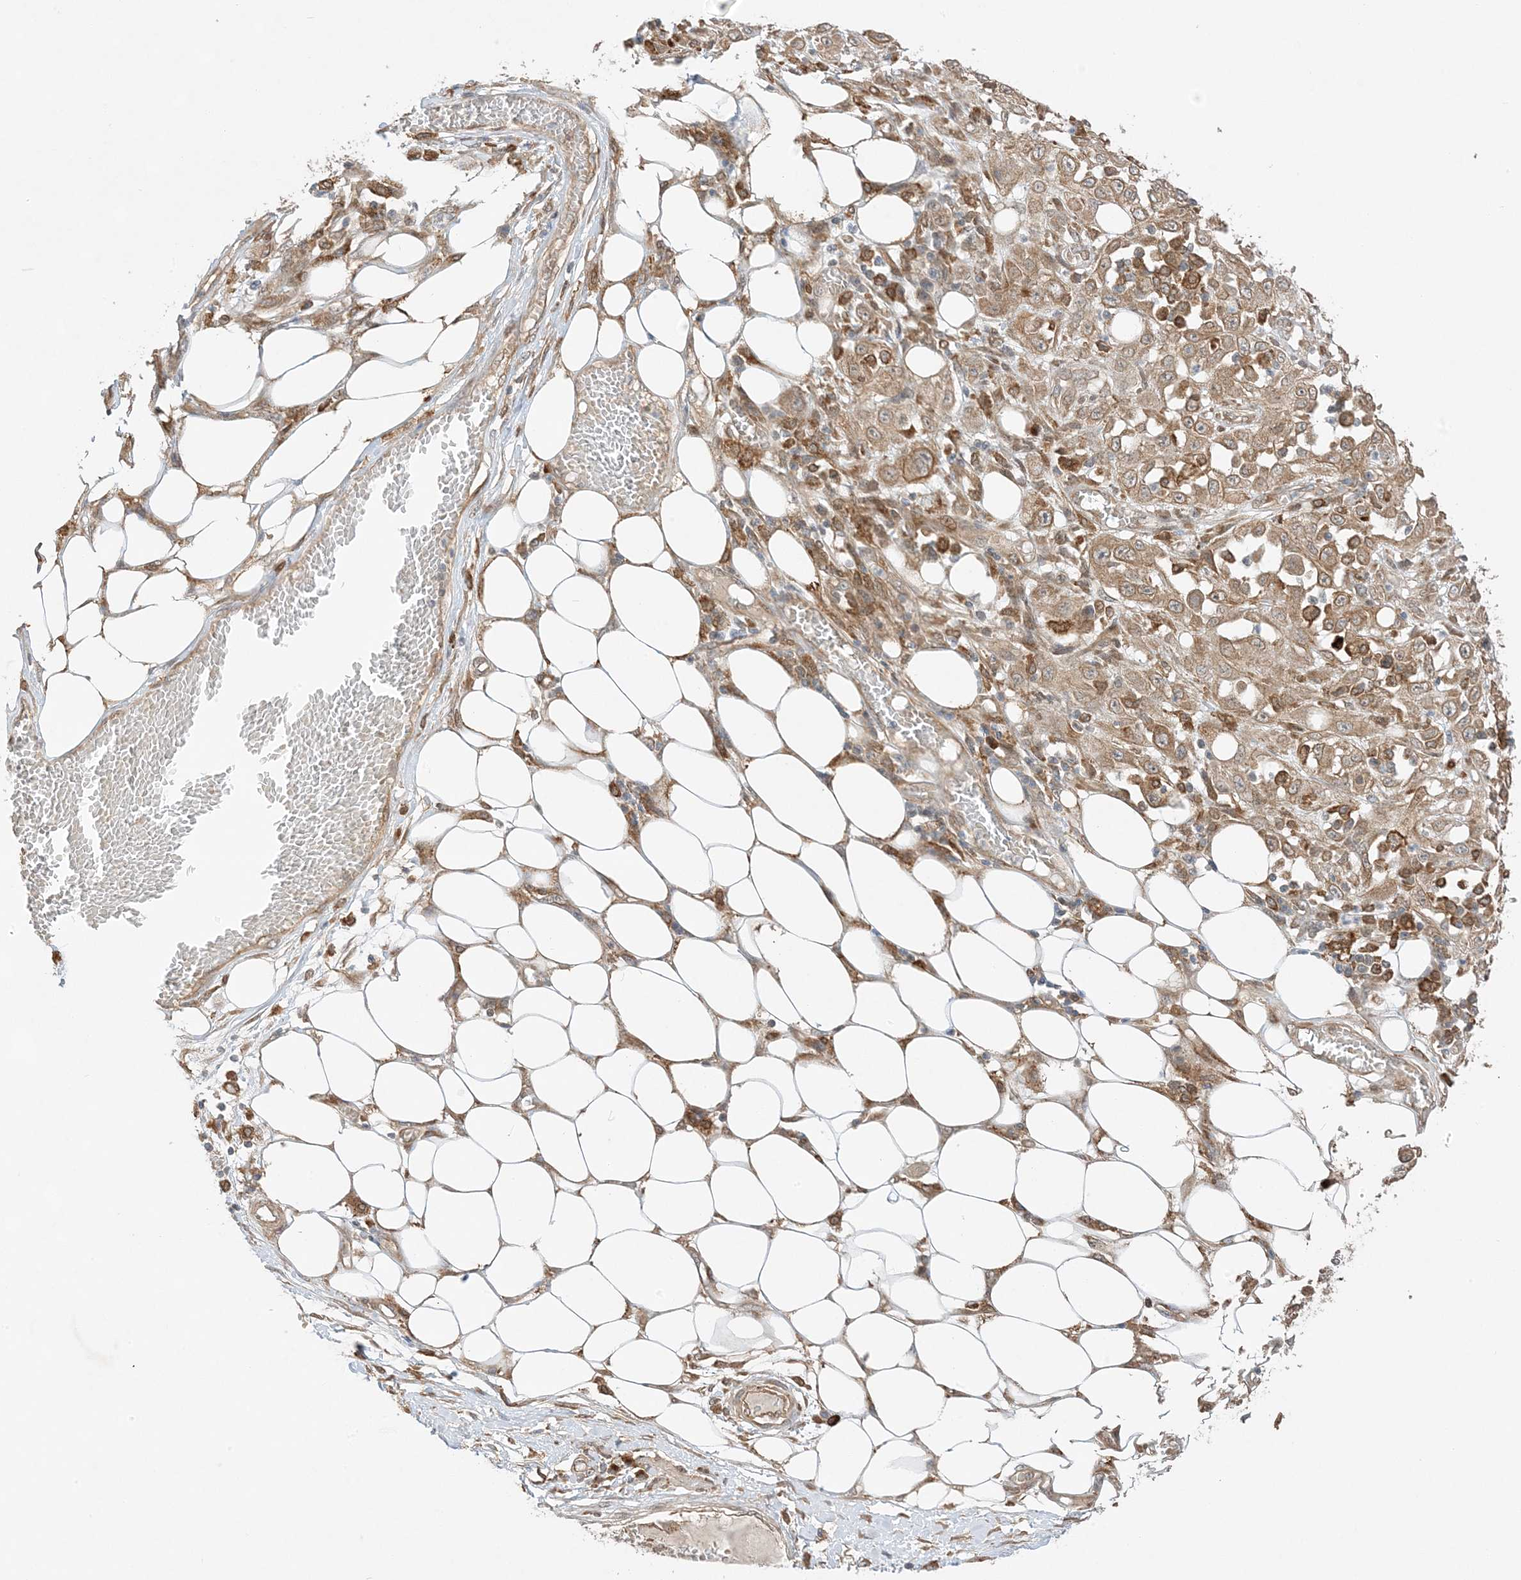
{"staining": {"intensity": "moderate", "quantity": ">75%", "location": "cytoplasmic/membranous"}, "tissue": "skin cancer", "cell_type": "Tumor cells", "image_type": "cancer", "snomed": [{"axis": "morphology", "description": "Squamous cell carcinoma, NOS"}, {"axis": "morphology", "description": "Squamous cell carcinoma, metastatic, NOS"}, {"axis": "topography", "description": "Skin"}, {"axis": "topography", "description": "Lymph node"}], "caption": "A brown stain shows moderate cytoplasmic/membranous positivity of a protein in human skin cancer (metastatic squamous cell carcinoma) tumor cells.", "gene": "SCARF2", "patient": {"sex": "male", "age": 75}}